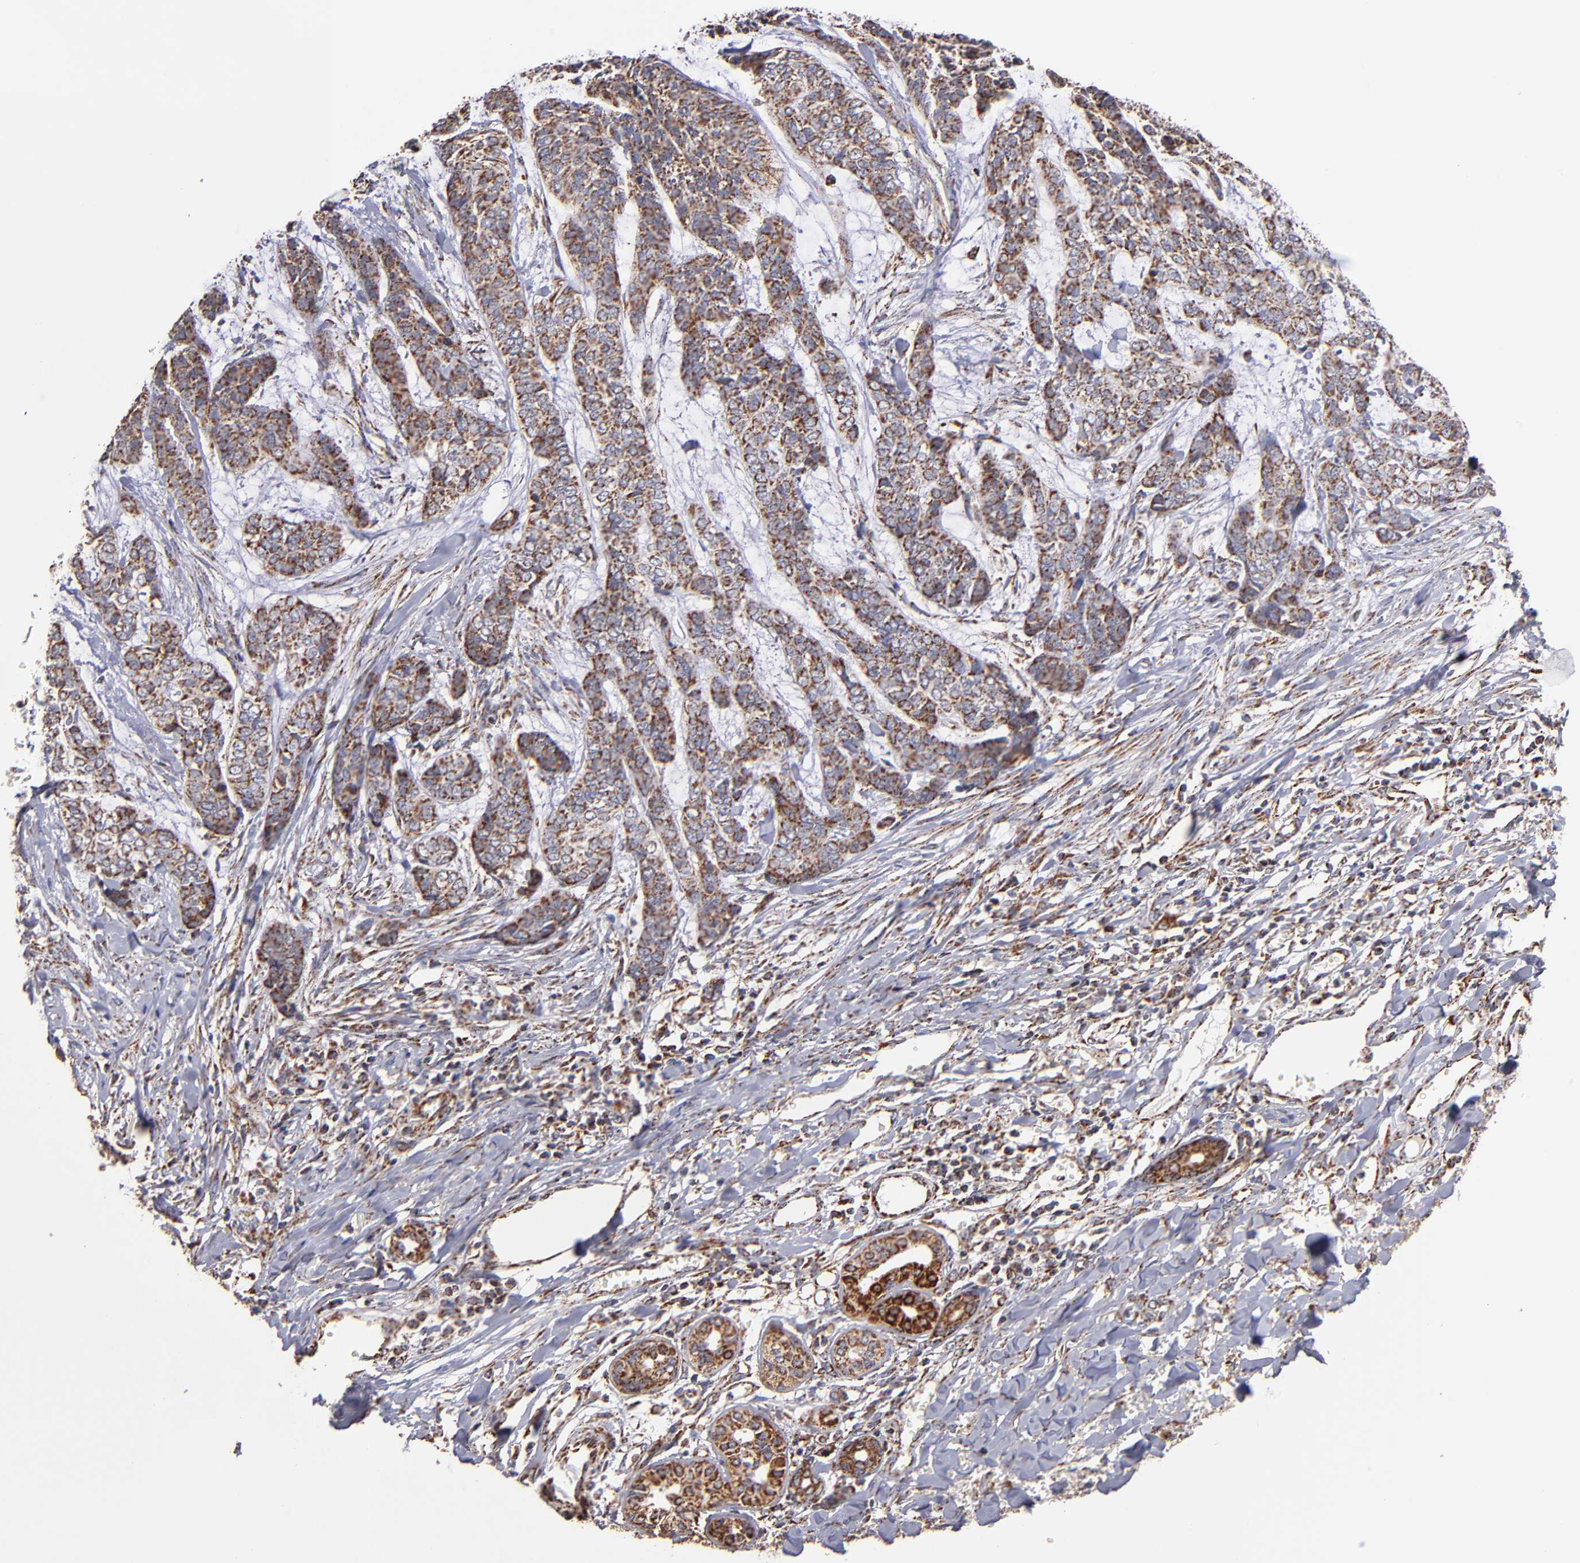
{"staining": {"intensity": "weak", "quantity": ">75%", "location": "cytoplasmic/membranous"}, "tissue": "skin cancer", "cell_type": "Tumor cells", "image_type": "cancer", "snomed": [{"axis": "morphology", "description": "Basal cell carcinoma"}, {"axis": "topography", "description": "Skin"}], "caption": "Tumor cells exhibit low levels of weak cytoplasmic/membranous positivity in about >75% of cells in human skin cancer.", "gene": "DLST", "patient": {"sex": "female", "age": 64}}